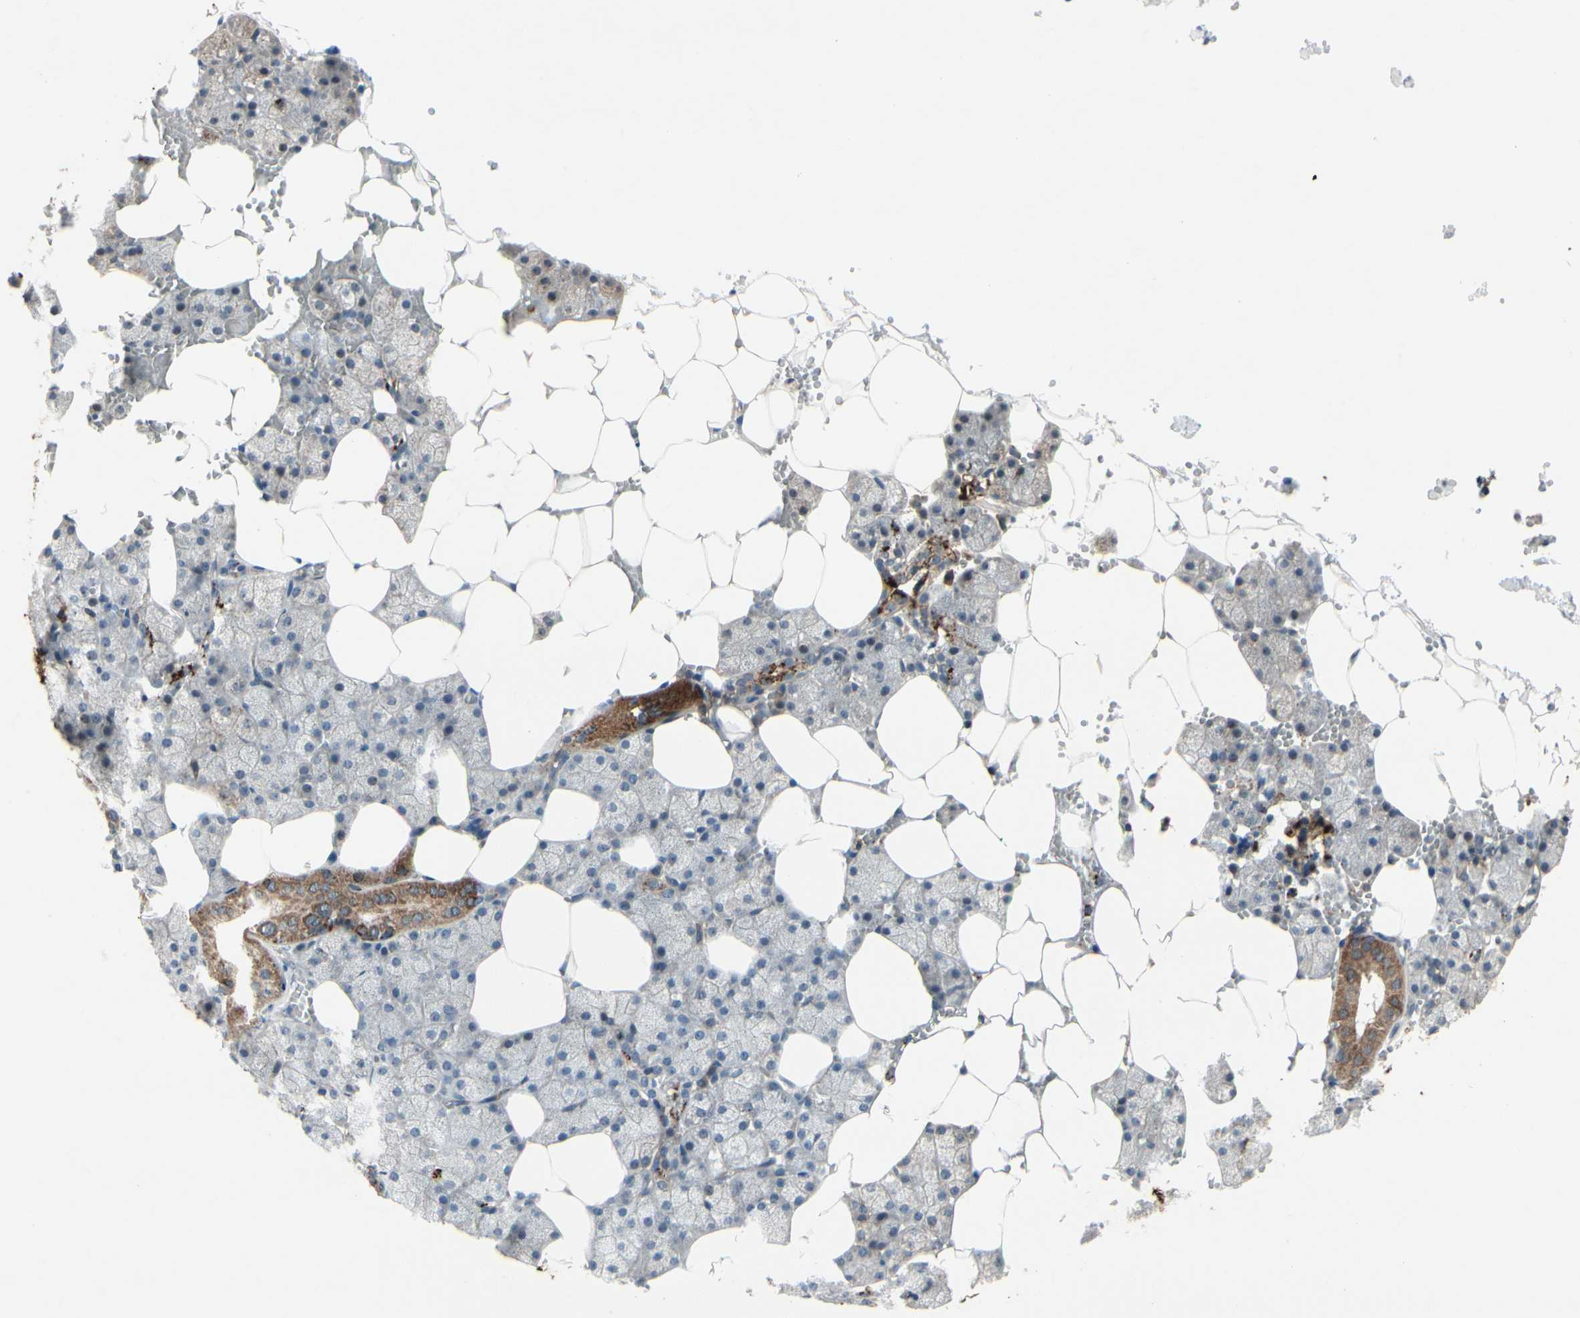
{"staining": {"intensity": "strong", "quantity": ">75%", "location": "cytoplasmic/membranous"}, "tissue": "salivary gland", "cell_type": "Glandular cells", "image_type": "normal", "snomed": [{"axis": "morphology", "description": "Normal tissue, NOS"}, {"axis": "topography", "description": "Salivary gland"}], "caption": "DAB (3,3'-diaminobenzidine) immunohistochemical staining of benign human salivary gland shows strong cytoplasmic/membranous protein expression in about >75% of glandular cells.", "gene": "CPT1A", "patient": {"sex": "male", "age": 62}}